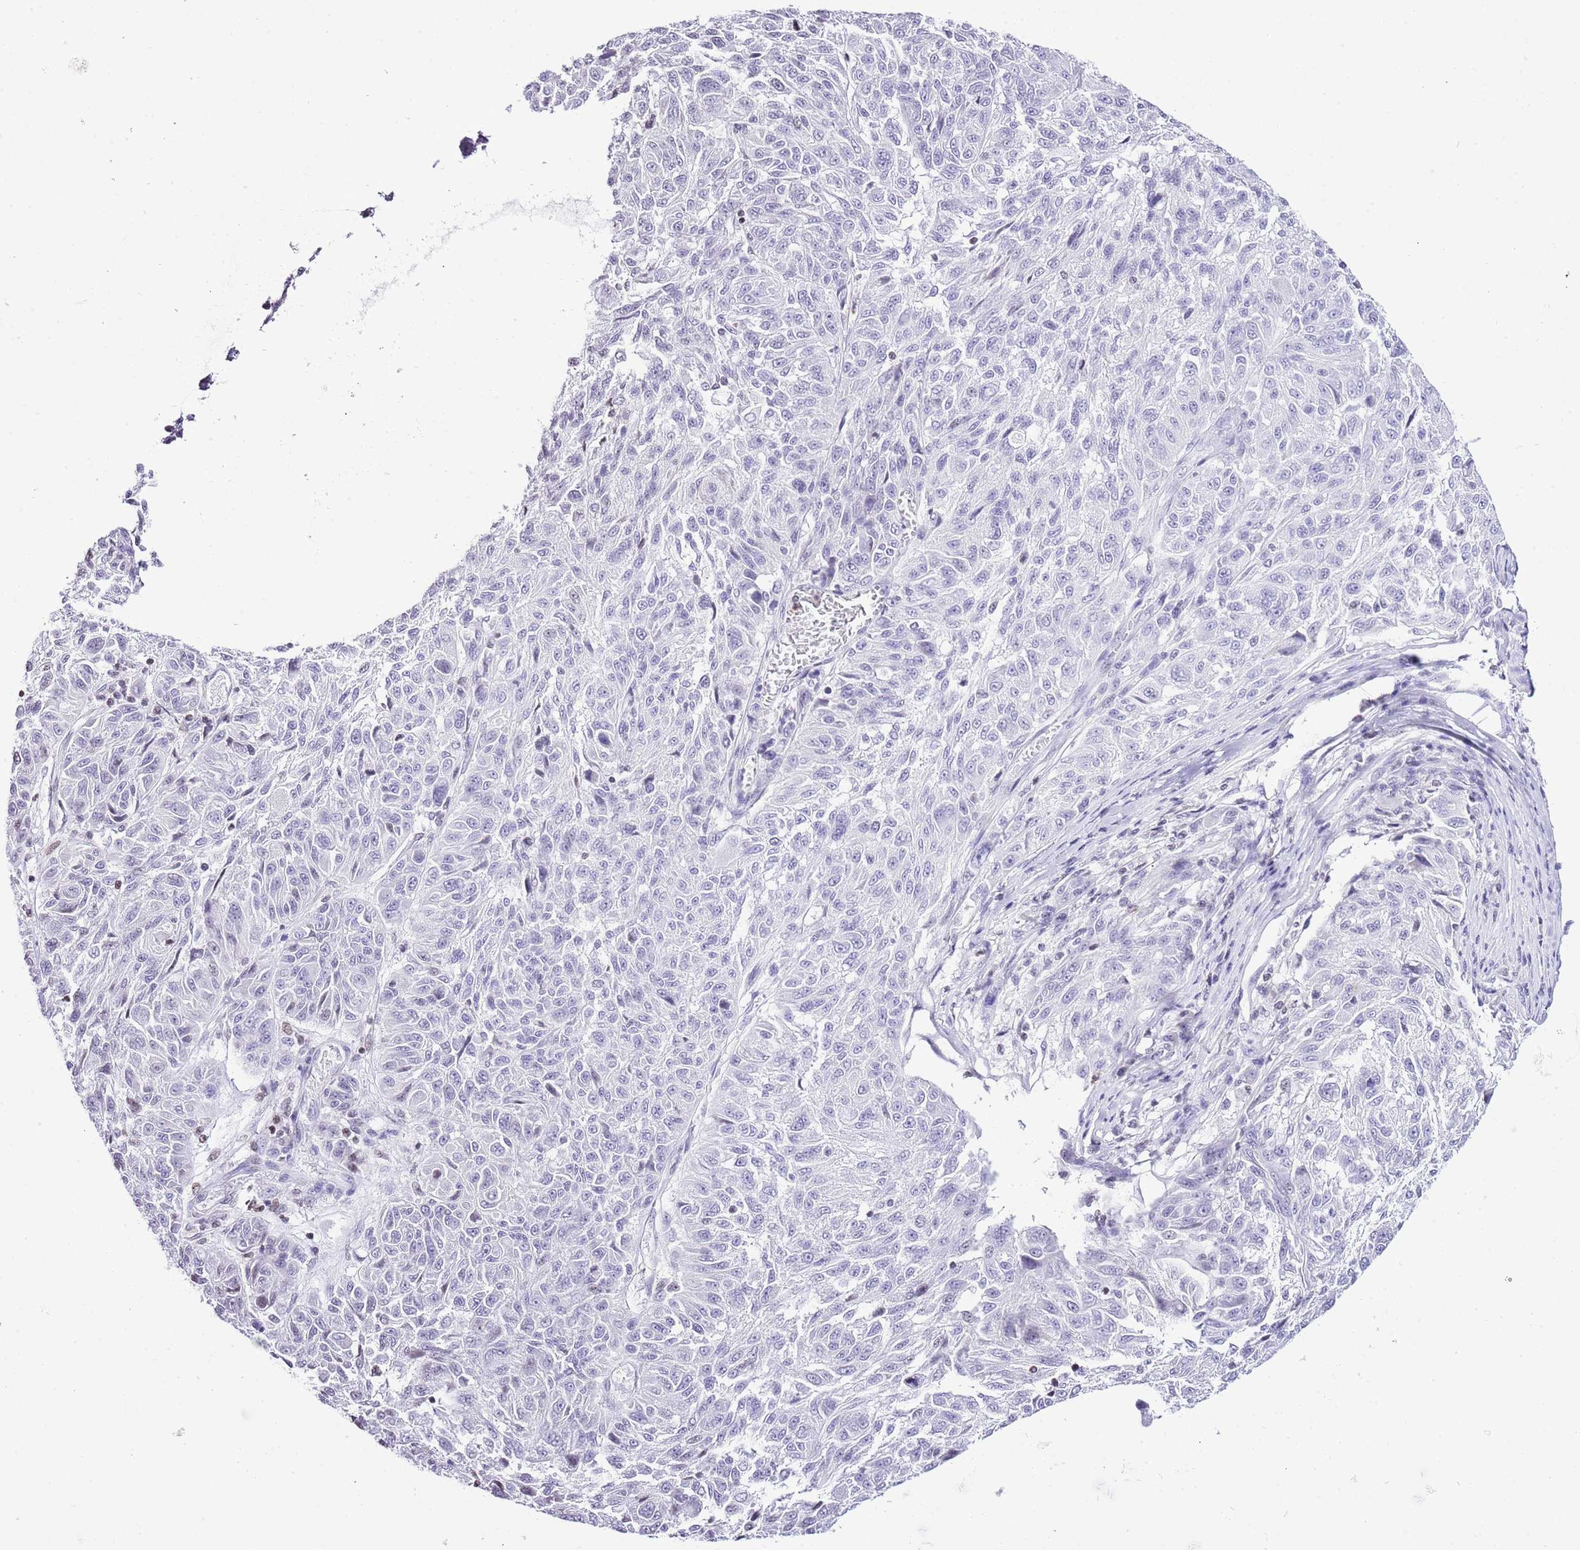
{"staining": {"intensity": "negative", "quantity": "none", "location": "none"}, "tissue": "melanoma", "cell_type": "Tumor cells", "image_type": "cancer", "snomed": [{"axis": "morphology", "description": "Malignant melanoma, NOS"}, {"axis": "topography", "description": "Skin"}], "caption": "Tumor cells are negative for protein expression in human melanoma.", "gene": "PRR15", "patient": {"sex": "male", "age": 53}}